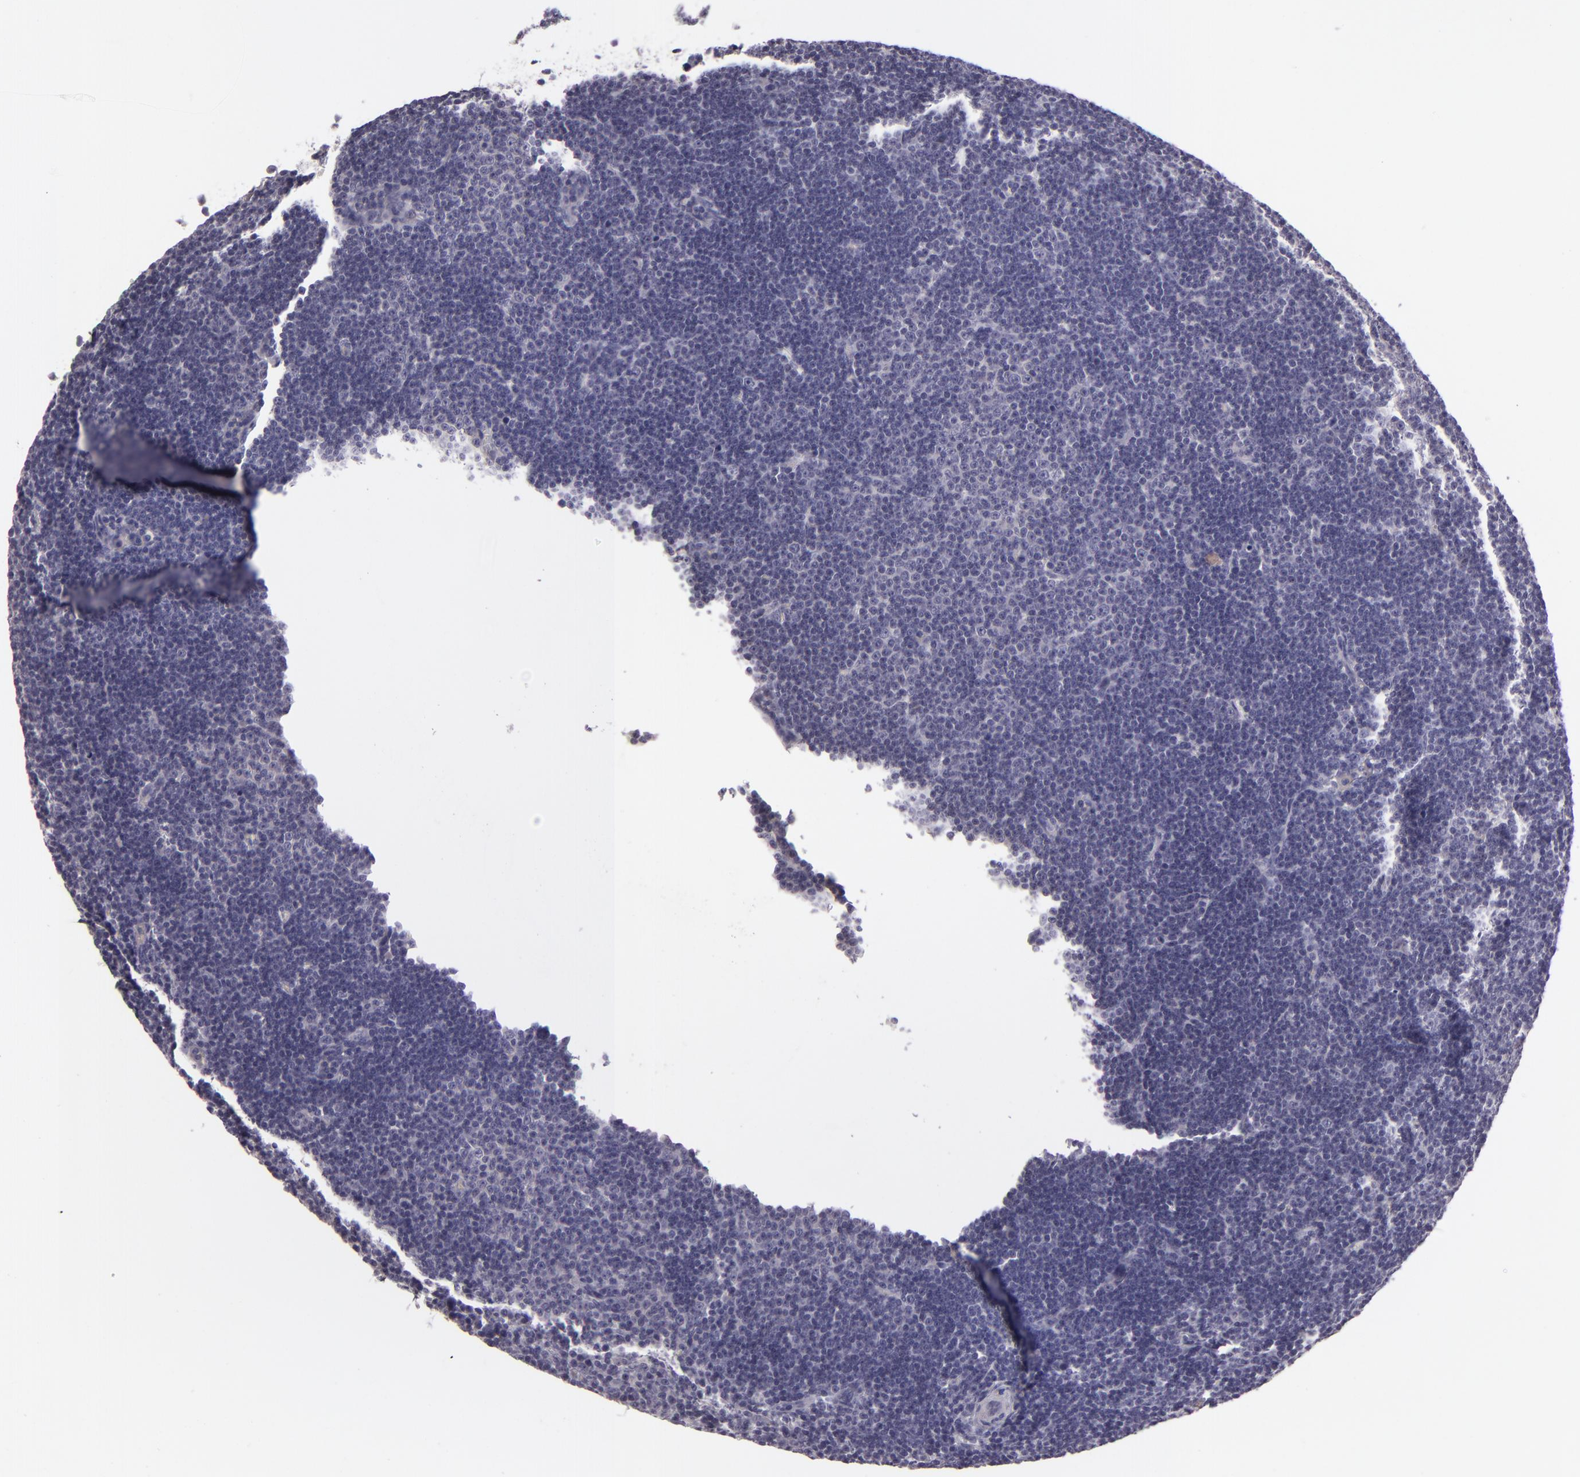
{"staining": {"intensity": "negative", "quantity": "none", "location": "none"}, "tissue": "lymphoma", "cell_type": "Tumor cells", "image_type": "cancer", "snomed": [{"axis": "morphology", "description": "Malignant lymphoma, non-Hodgkin's type, Low grade"}, {"axis": "topography", "description": "Lymph node"}], "caption": "Image shows no significant protein positivity in tumor cells of lymphoma.", "gene": "EGFL6", "patient": {"sex": "male", "age": 57}}